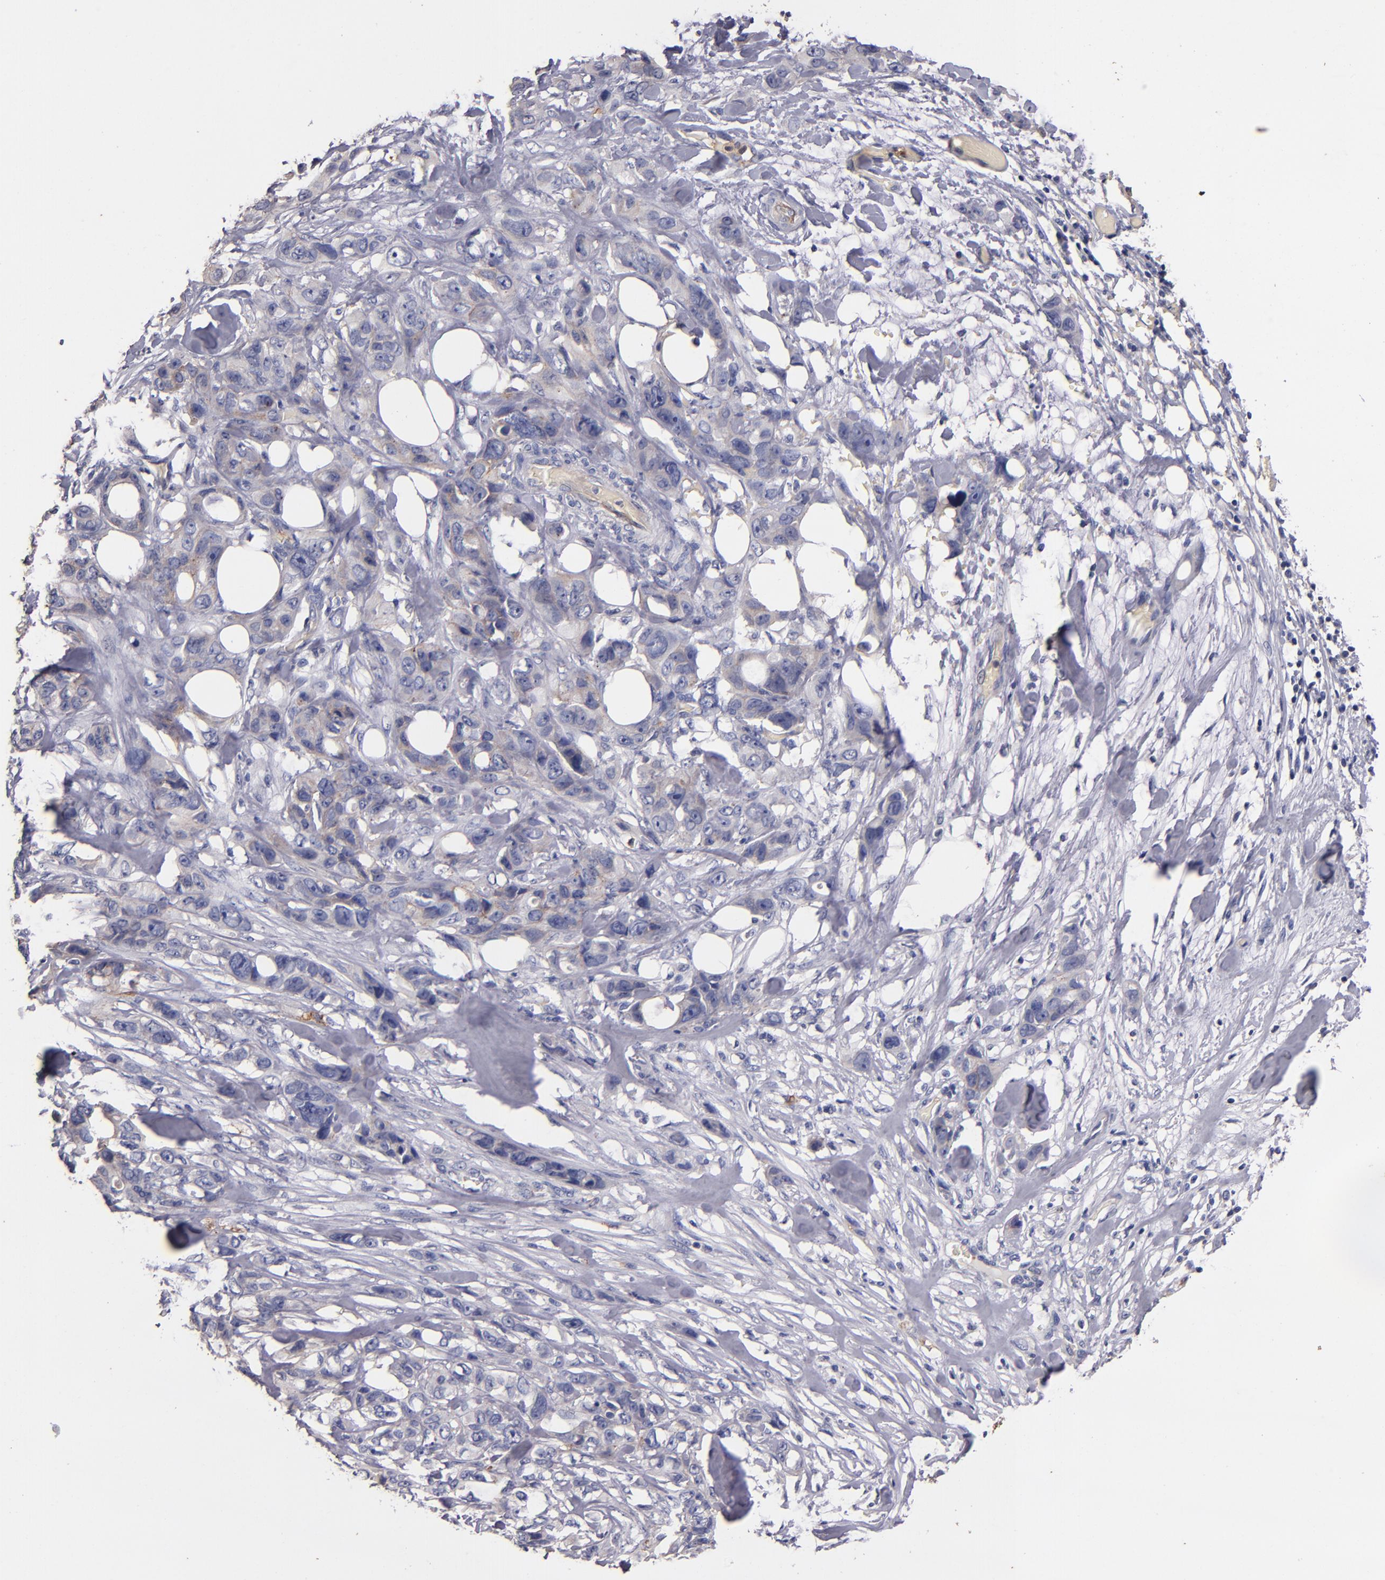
{"staining": {"intensity": "weak", "quantity": "<25%", "location": "cytoplasmic/membranous"}, "tissue": "stomach cancer", "cell_type": "Tumor cells", "image_type": "cancer", "snomed": [{"axis": "morphology", "description": "Adenocarcinoma, NOS"}, {"axis": "topography", "description": "Stomach, upper"}], "caption": "Photomicrograph shows no significant protein positivity in tumor cells of stomach adenocarcinoma.", "gene": "CLDN5", "patient": {"sex": "male", "age": 47}}